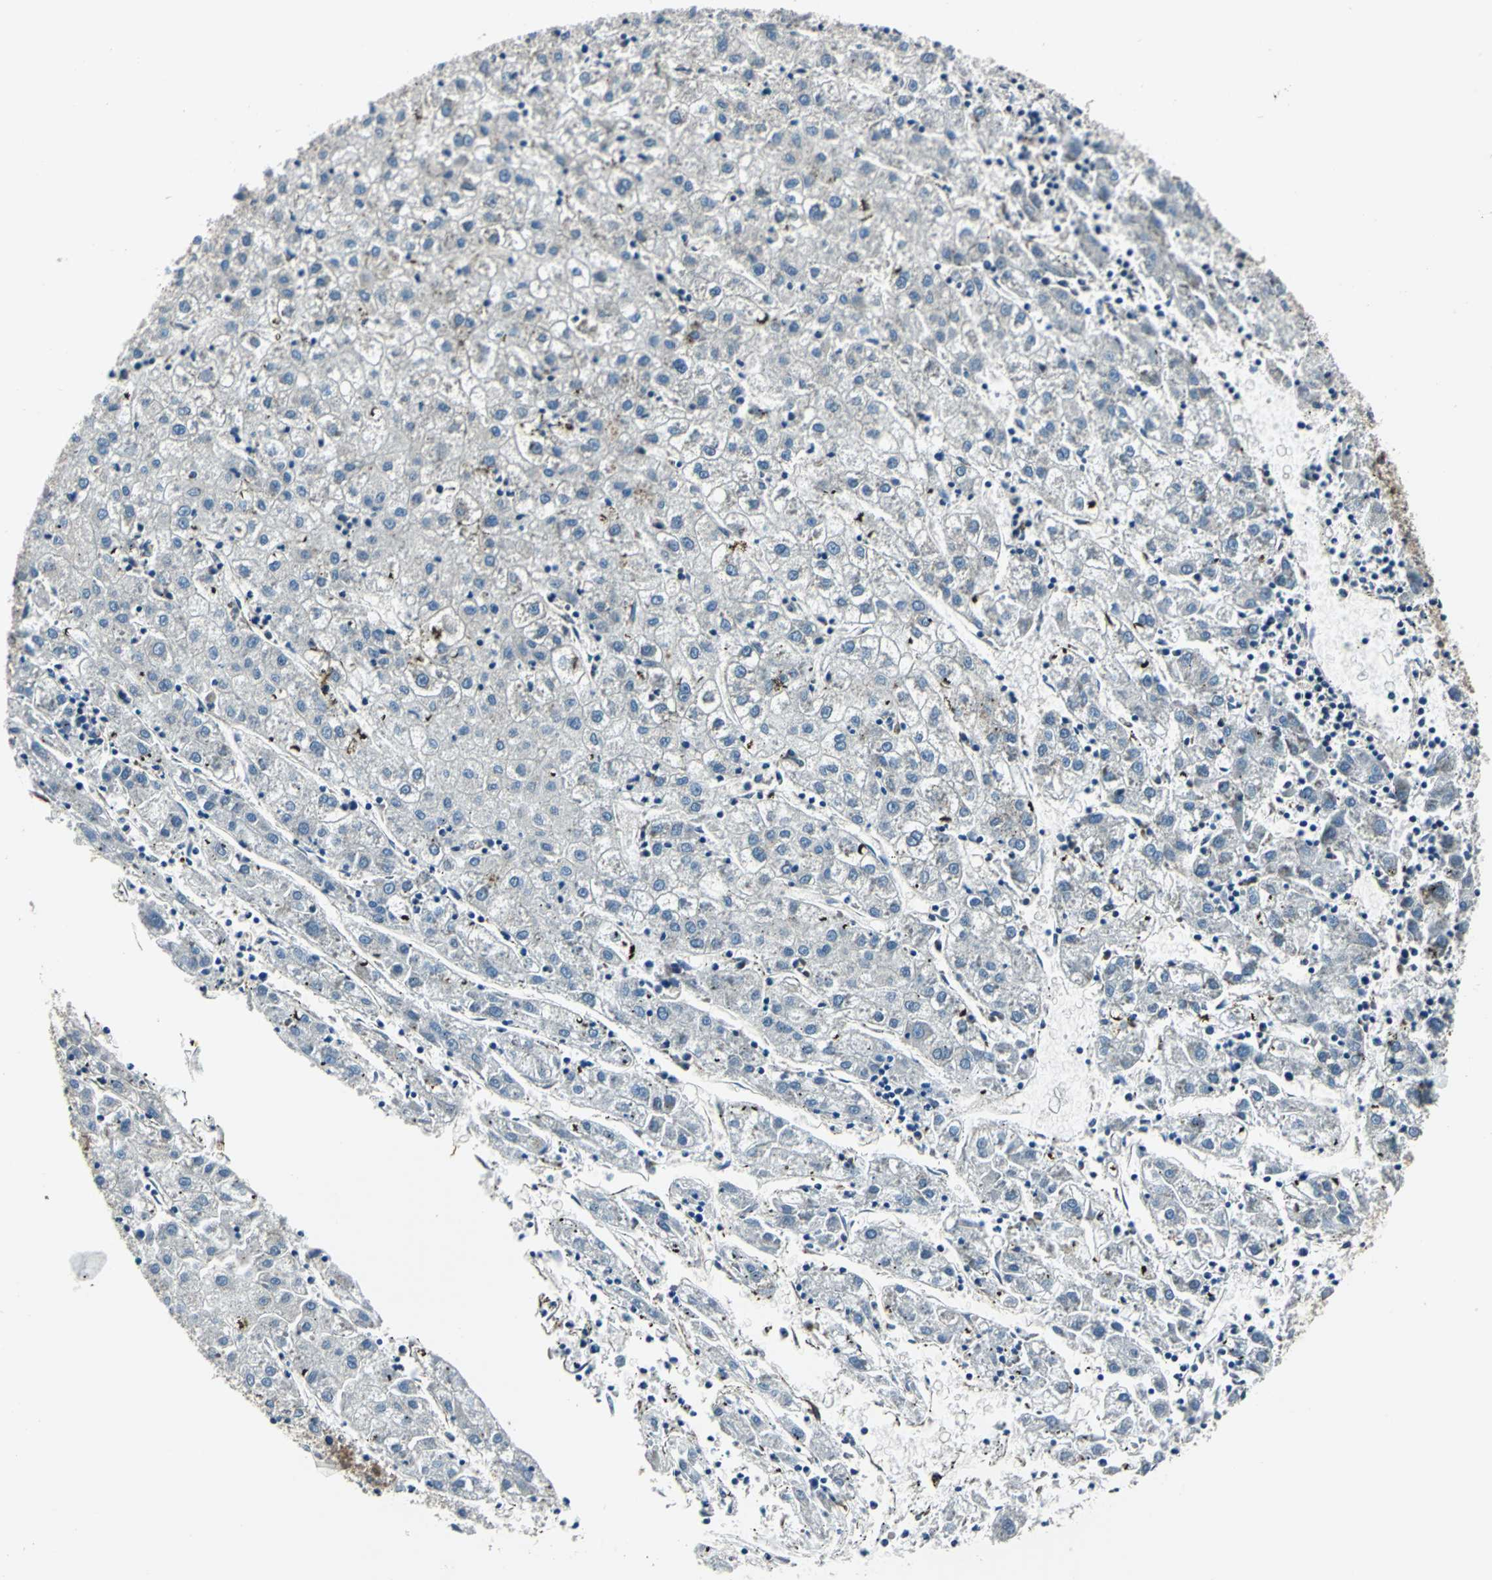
{"staining": {"intensity": "negative", "quantity": "none", "location": "none"}, "tissue": "liver cancer", "cell_type": "Tumor cells", "image_type": "cancer", "snomed": [{"axis": "morphology", "description": "Carcinoma, Hepatocellular, NOS"}, {"axis": "topography", "description": "Liver"}], "caption": "Liver hepatocellular carcinoma was stained to show a protein in brown. There is no significant positivity in tumor cells.", "gene": "HTATIP2", "patient": {"sex": "male", "age": 72}}